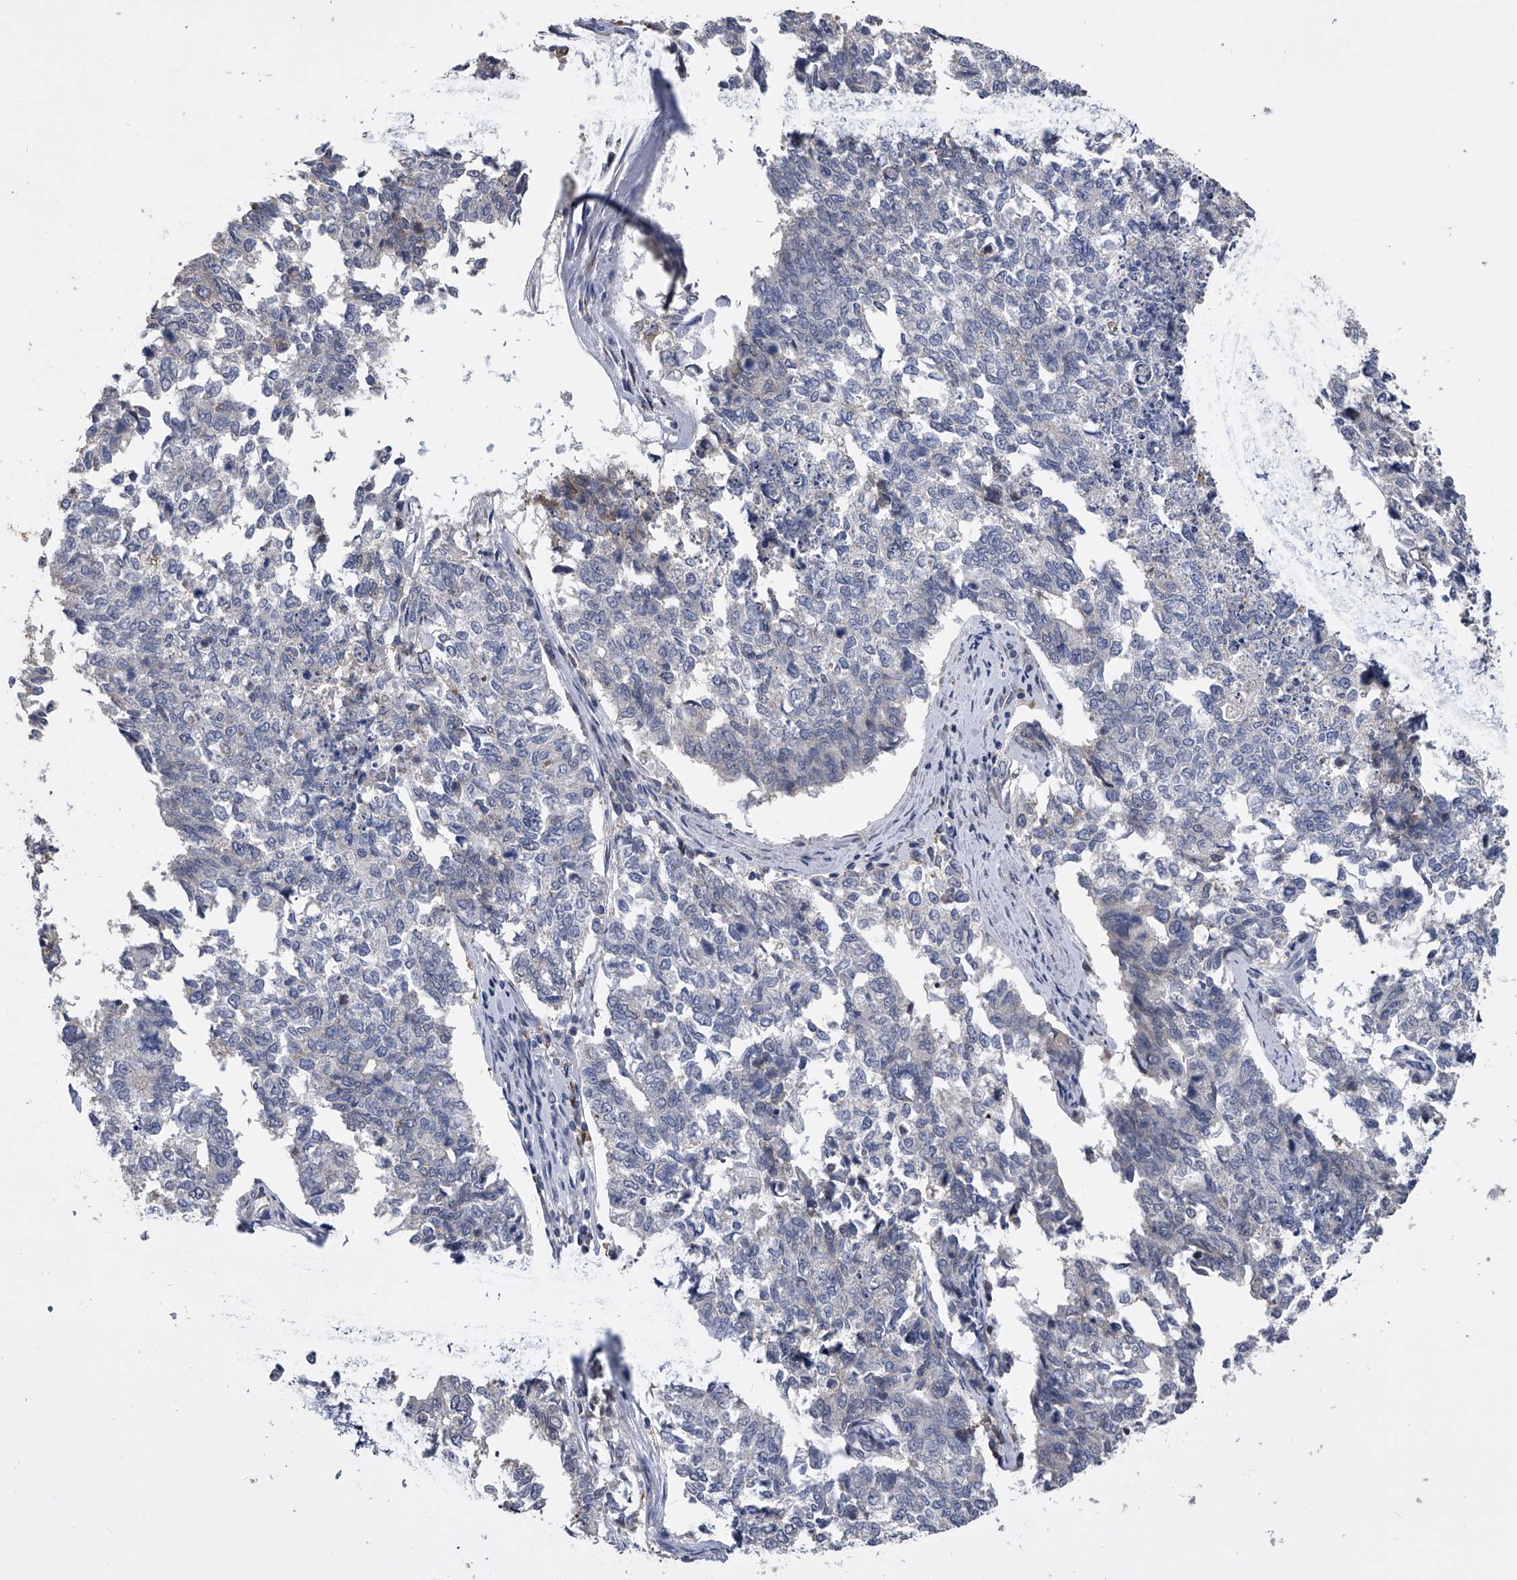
{"staining": {"intensity": "negative", "quantity": "none", "location": "none"}, "tissue": "cervical cancer", "cell_type": "Tumor cells", "image_type": "cancer", "snomed": [{"axis": "morphology", "description": "Squamous cell carcinoma, NOS"}, {"axis": "topography", "description": "Cervix"}], "caption": "An immunohistochemistry photomicrograph of cervical cancer is shown. There is no staining in tumor cells of cervical cancer.", "gene": "MAP4K3", "patient": {"sex": "female", "age": 63}}